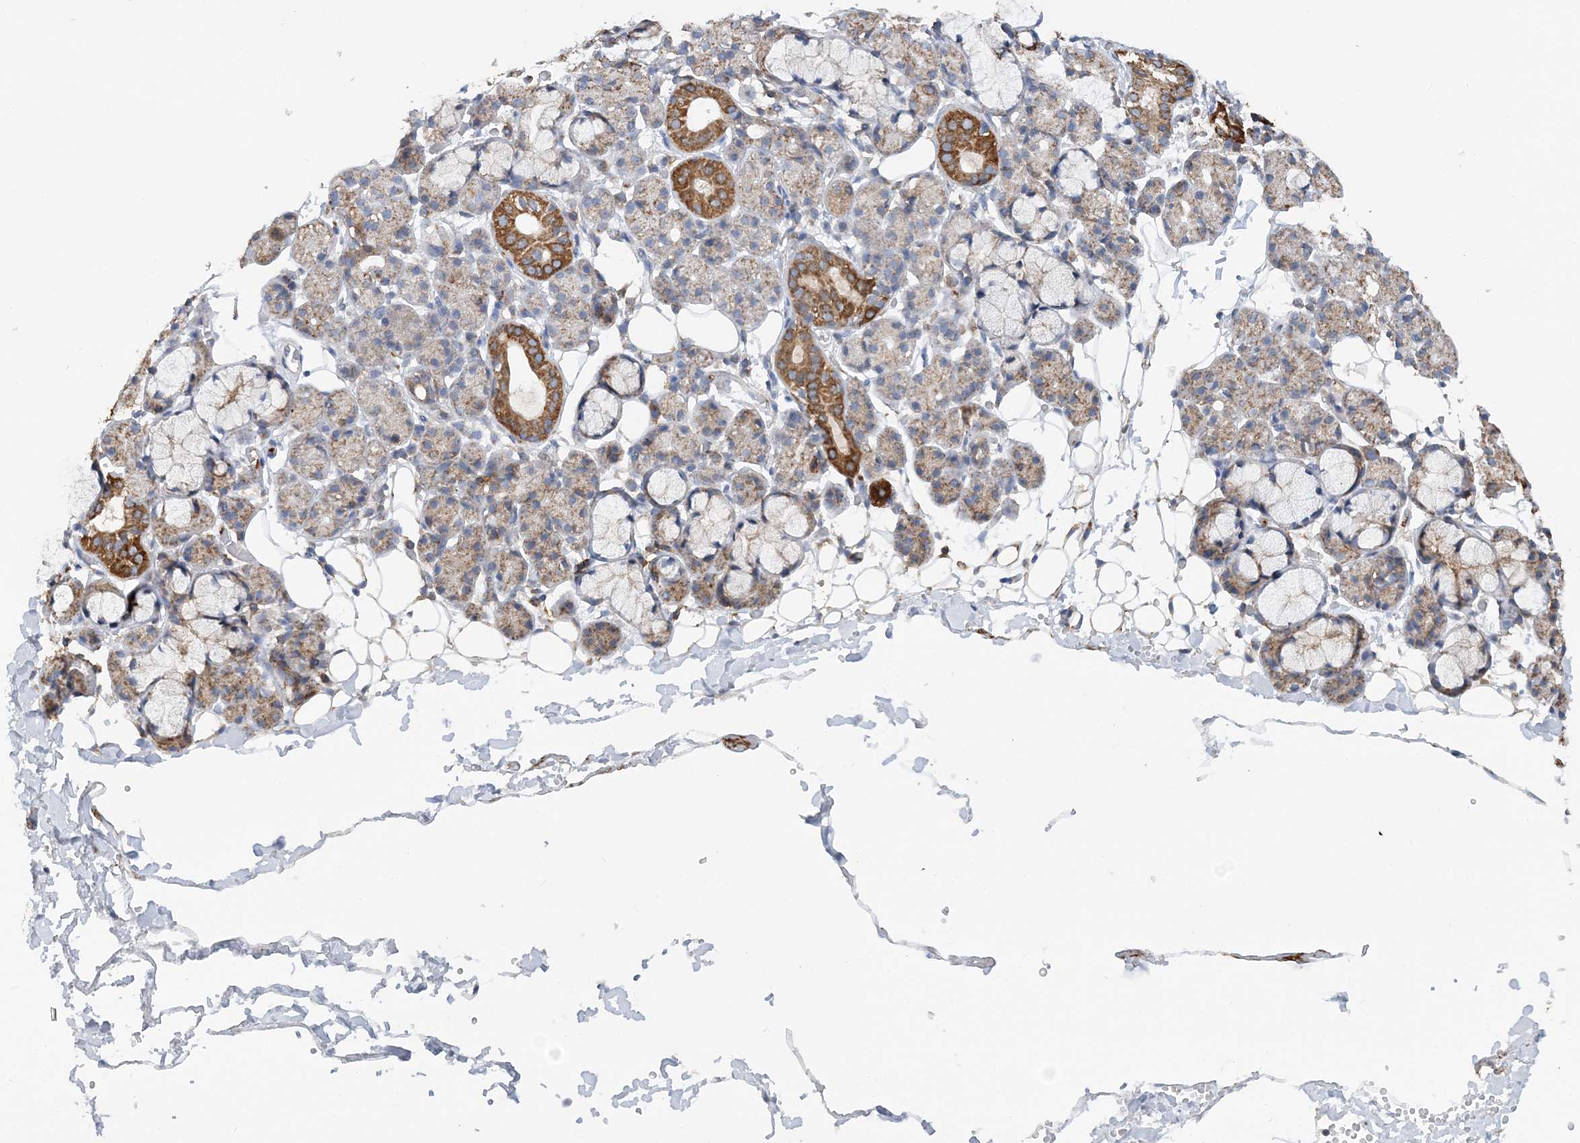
{"staining": {"intensity": "moderate", "quantity": "25%-75%", "location": "cytoplasmic/membranous"}, "tissue": "salivary gland", "cell_type": "Glandular cells", "image_type": "normal", "snomed": [{"axis": "morphology", "description": "Normal tissue, NOS"}, {"axis": "topography", "description": "Salivary gland"}], "caption": "Protein expression analysis of unremarkable salivary gland demonstrates moderate cytoplasmic/membranous positivity in approximately 25%-75% of glandular cells. (brown staining indicates protein expression, while blue staining denotes nuclei).", "gene": "TTC32", "patient": {"sex": "male", "age": 63}}